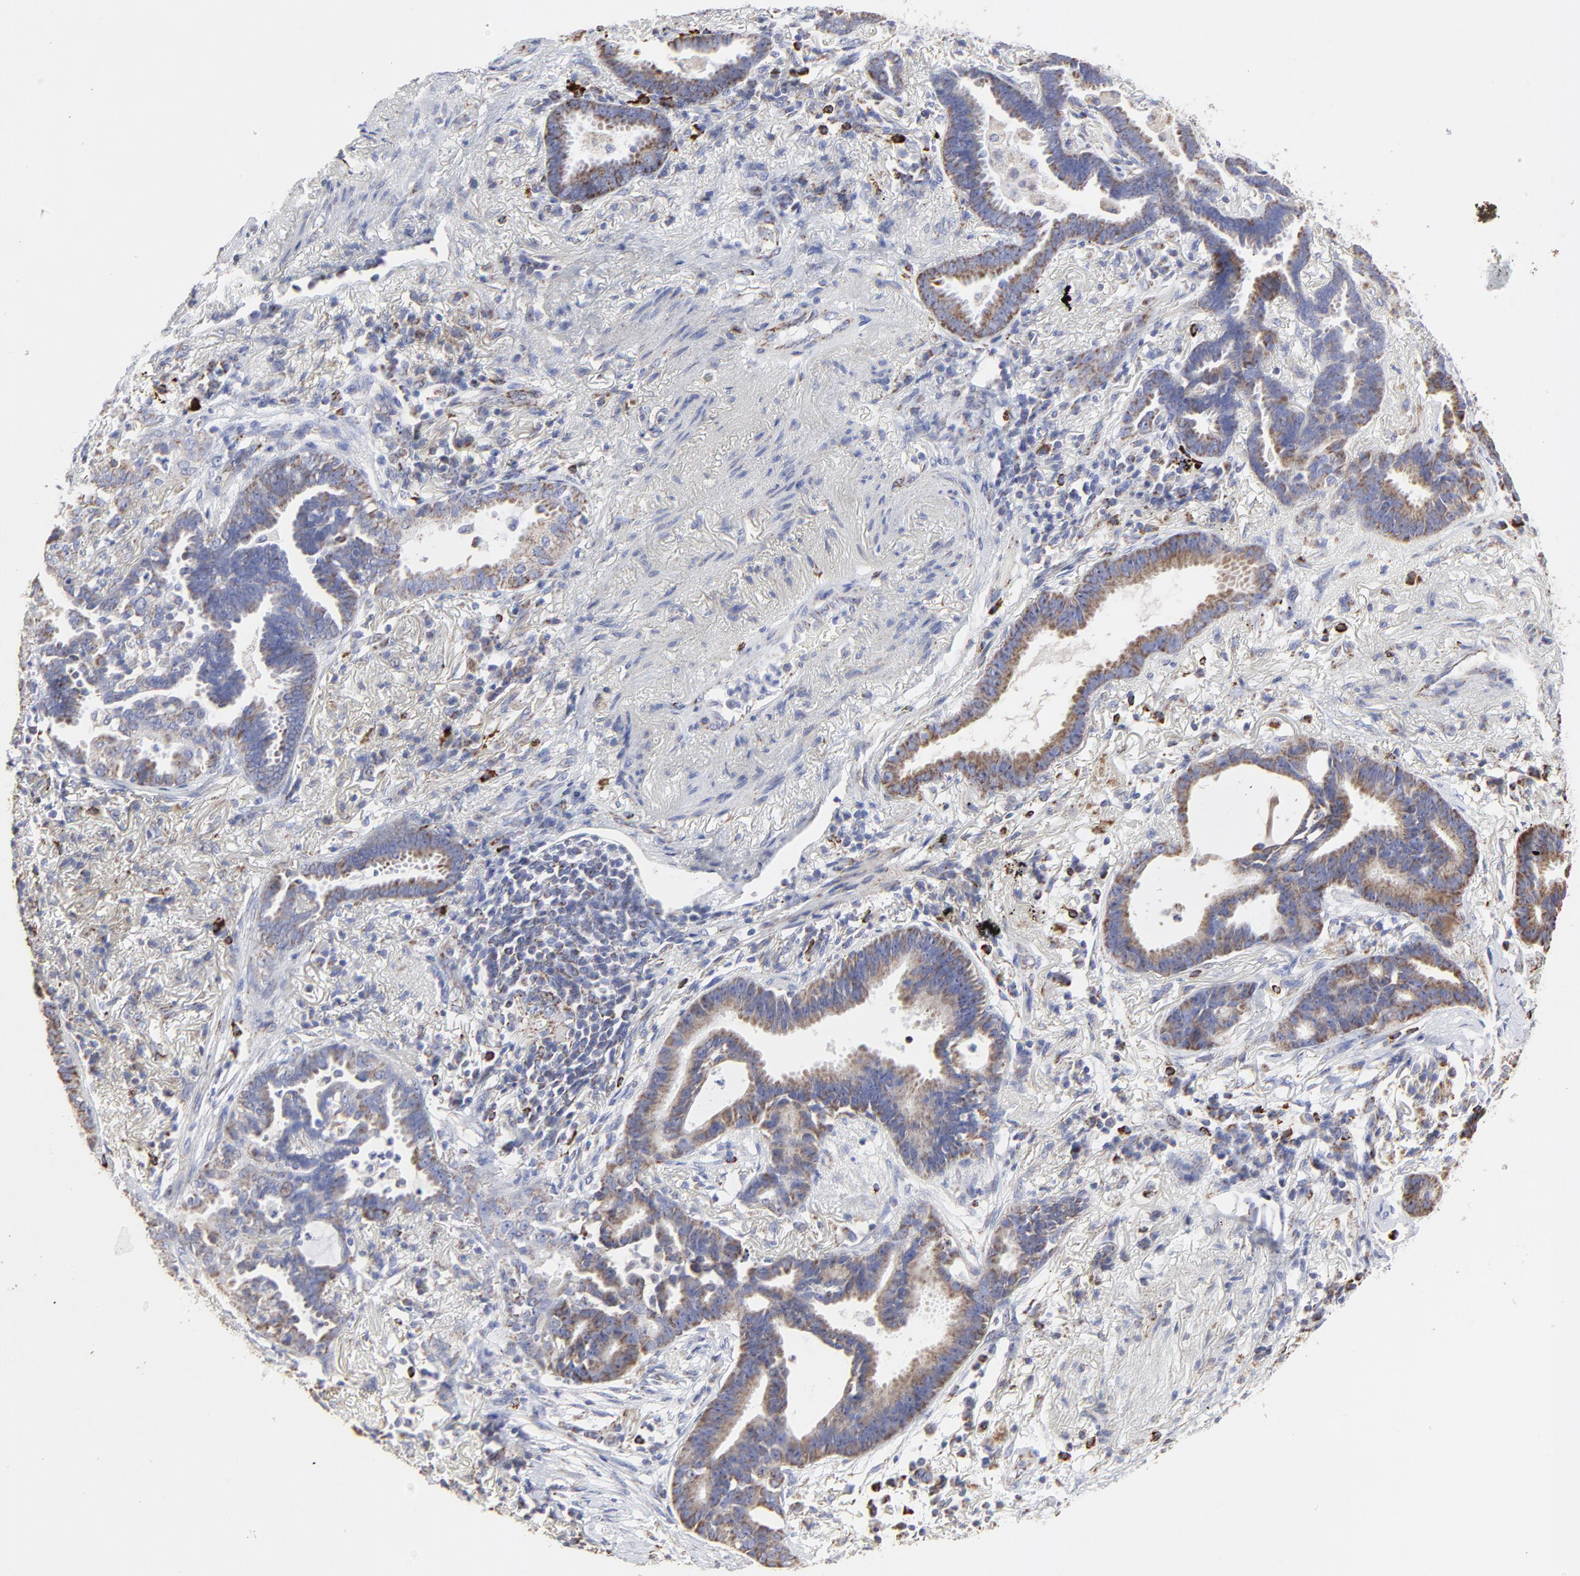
{"staining": {"intensity": "moderate", "quantity": ">75%", "location": "cytoplasmic/membranous"}, "tissue": "lung cancer", "cell_type": "Tumor cells", "image_type": "cancer", "snomed": [{"axis": "morphology", "description": "Adenocarcinoma, NOS"}, {"axis": "topography", "description": "Lung"}], "caption": "Immunohistochemistry (IHC) photomicrograph of neoplastic tissue: lung cancer stained using immunohistochemistry (IHC) shows medium levels of moderate protein expression localized specifically in the cytoplasmic/membranous of tumor cells, appearing as a cytoplasmic/membranous brown color.", "gene": "PINK1", "patient": {"sex": "female", "age": 64}}